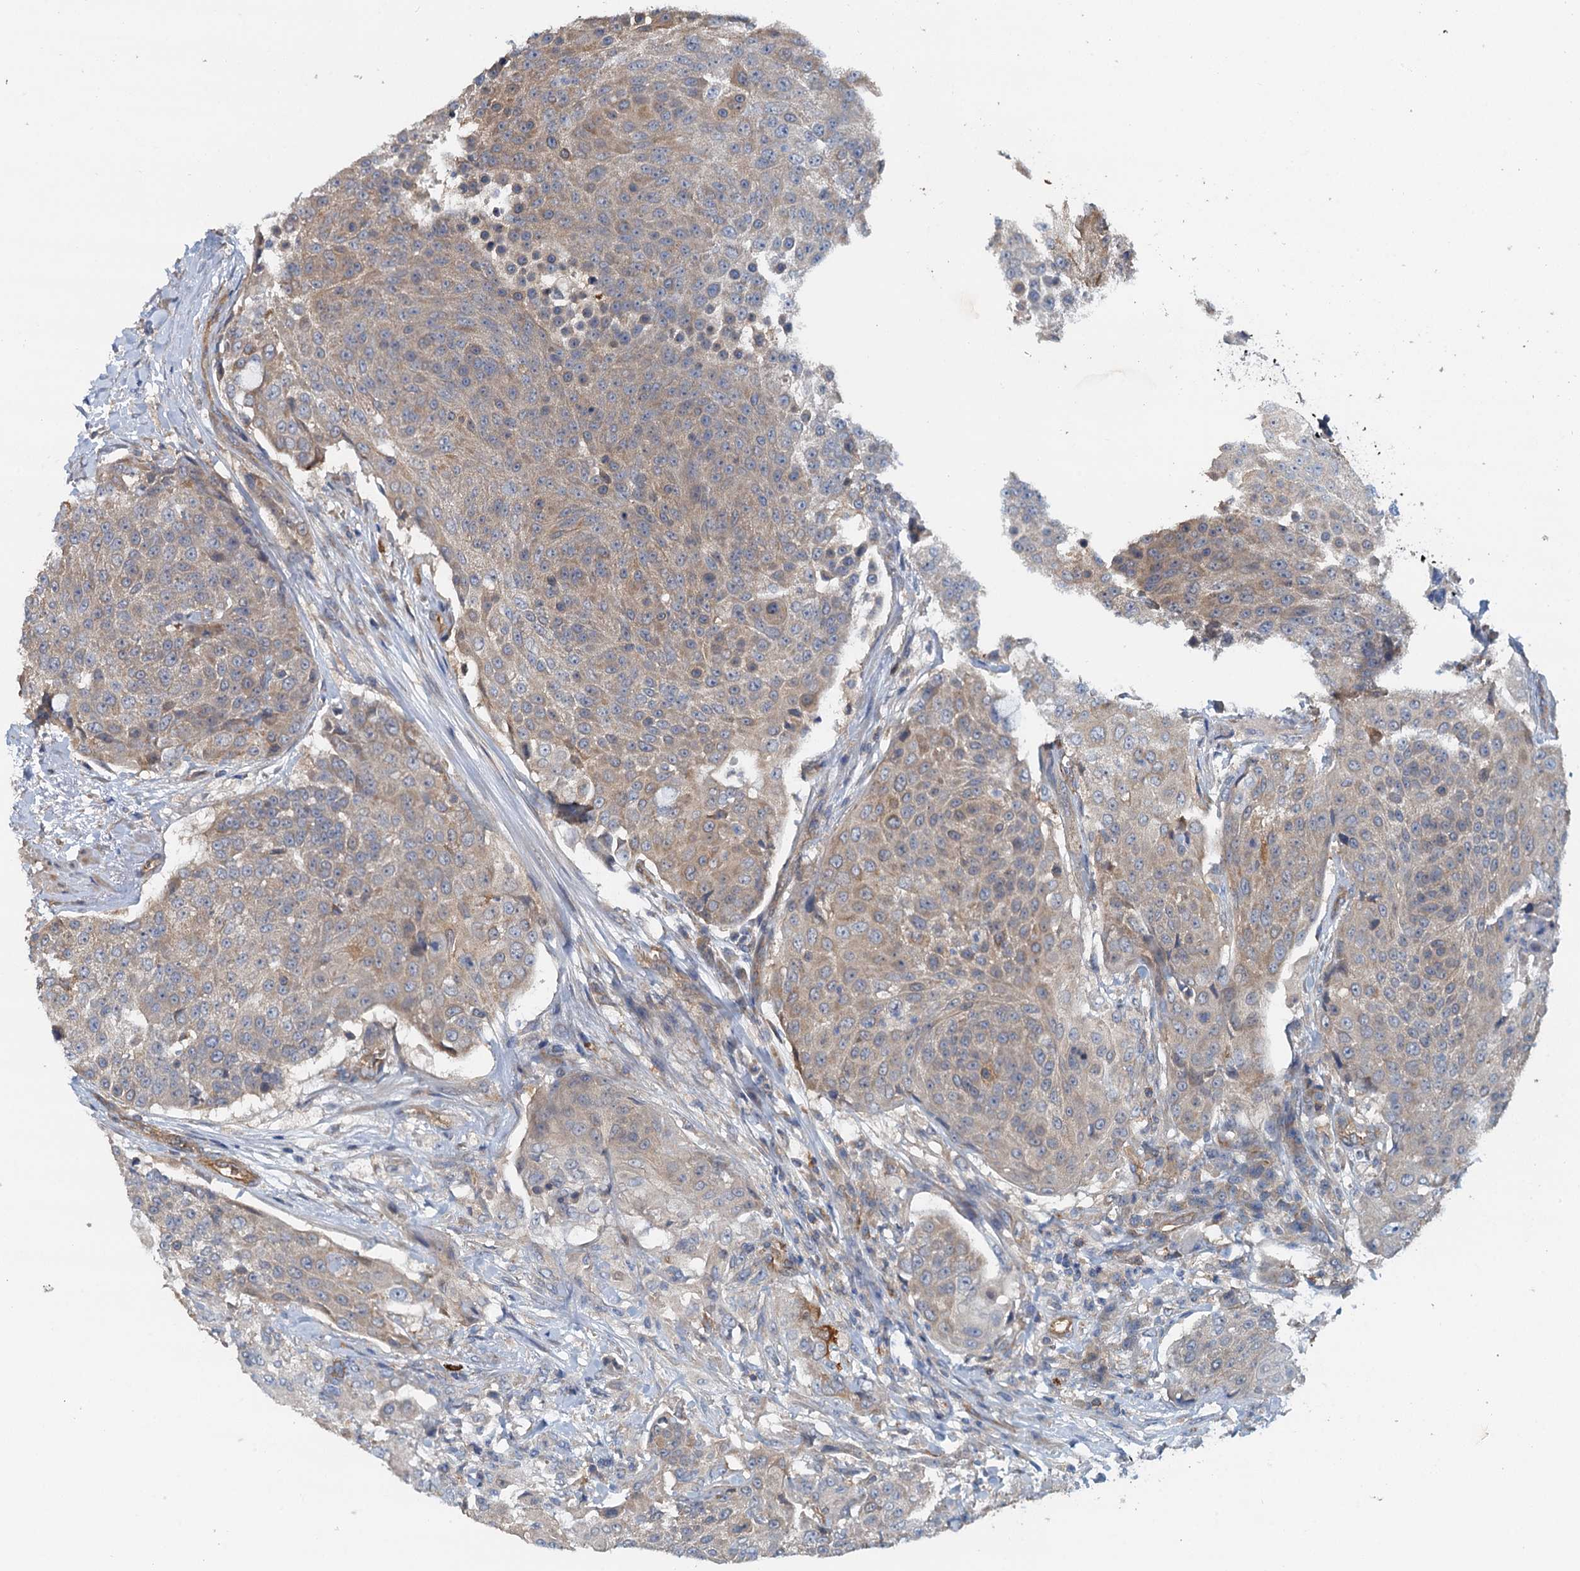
{"staining": {"intensity": "weak", "quantity": "25%-75%", "location": "cytoplasmic/membranous"}, "tissue": "urothelial cancer", "cell_type": "Tumor cells", "image_type": "cancer", "snomed": [{"axis": "morphology", "description": "Urothelial carcinoma, High grade"}, {"axis": "topography", "description": "Urinary bladder"}], "caption": "A brown stain shows weak cytoplasmic/membranous staining of a protein in high-grade urothelial carcinoma tumor cells.", "gene": "ROGDI", "patient": {"sex": "female", "age": 63}}